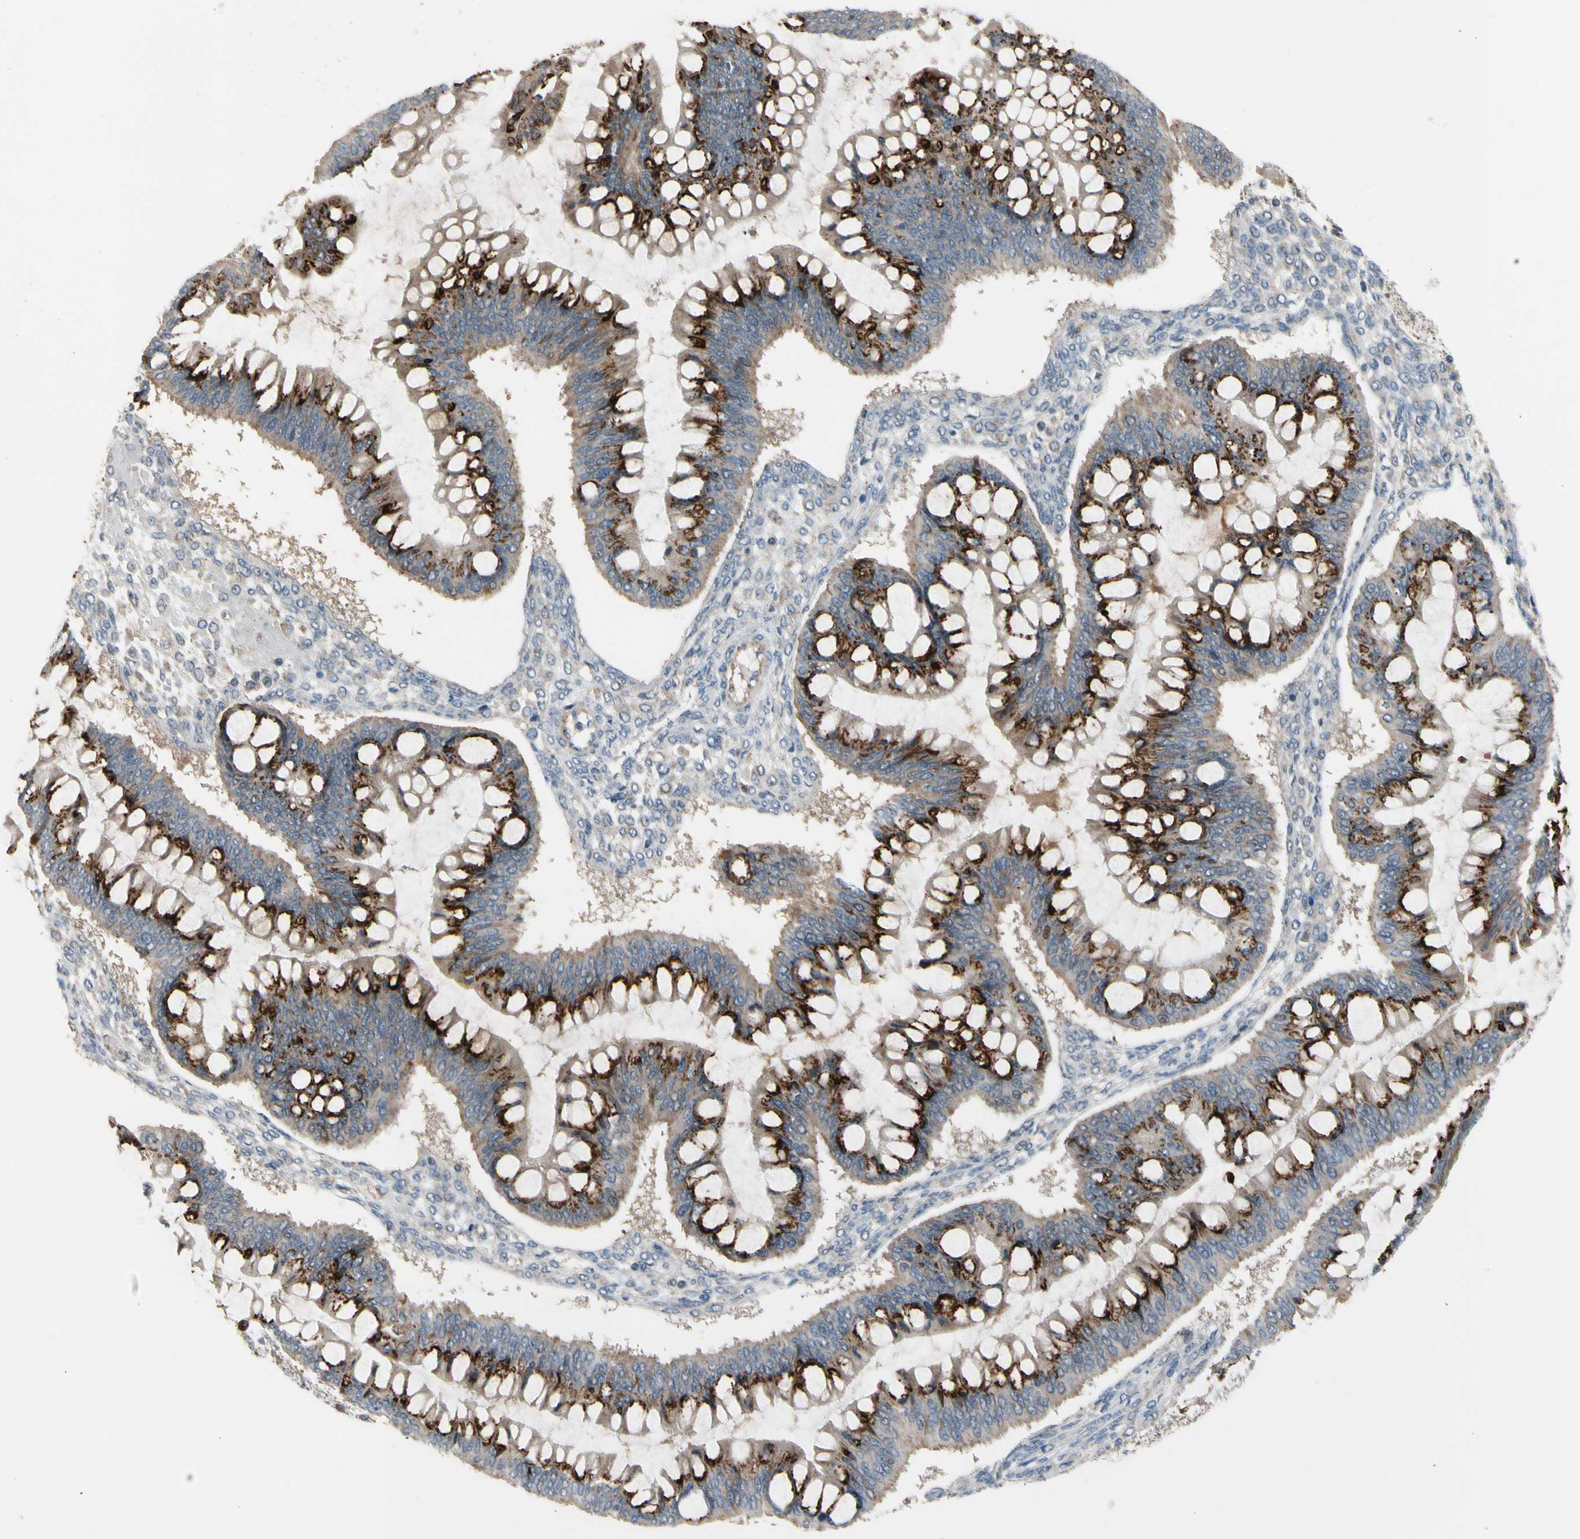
{"staining": {"intensity": "strong", "quantity": ">75%", "location": "cytoplasmic/membranous"}, "tissue": "ovarian cancer", "cell_type": "Tumor cells", "image_type": "cancer", "snomed": [{"axis": "morphology", "description": "Cystadenocarcinoma, mucinous, NOS"}, {"axis": "topography", "description": "Ovary"}], "caption": "Human ovarian cancer (mucinous cystadenocarcinoma) stained for a protein (brown) exhibits strong cytoplasmic/membranous positive staining in approximately >75% of tumor cells.", "gene": "GALNT5", "patient": {"sex": "female", "age": 73}}